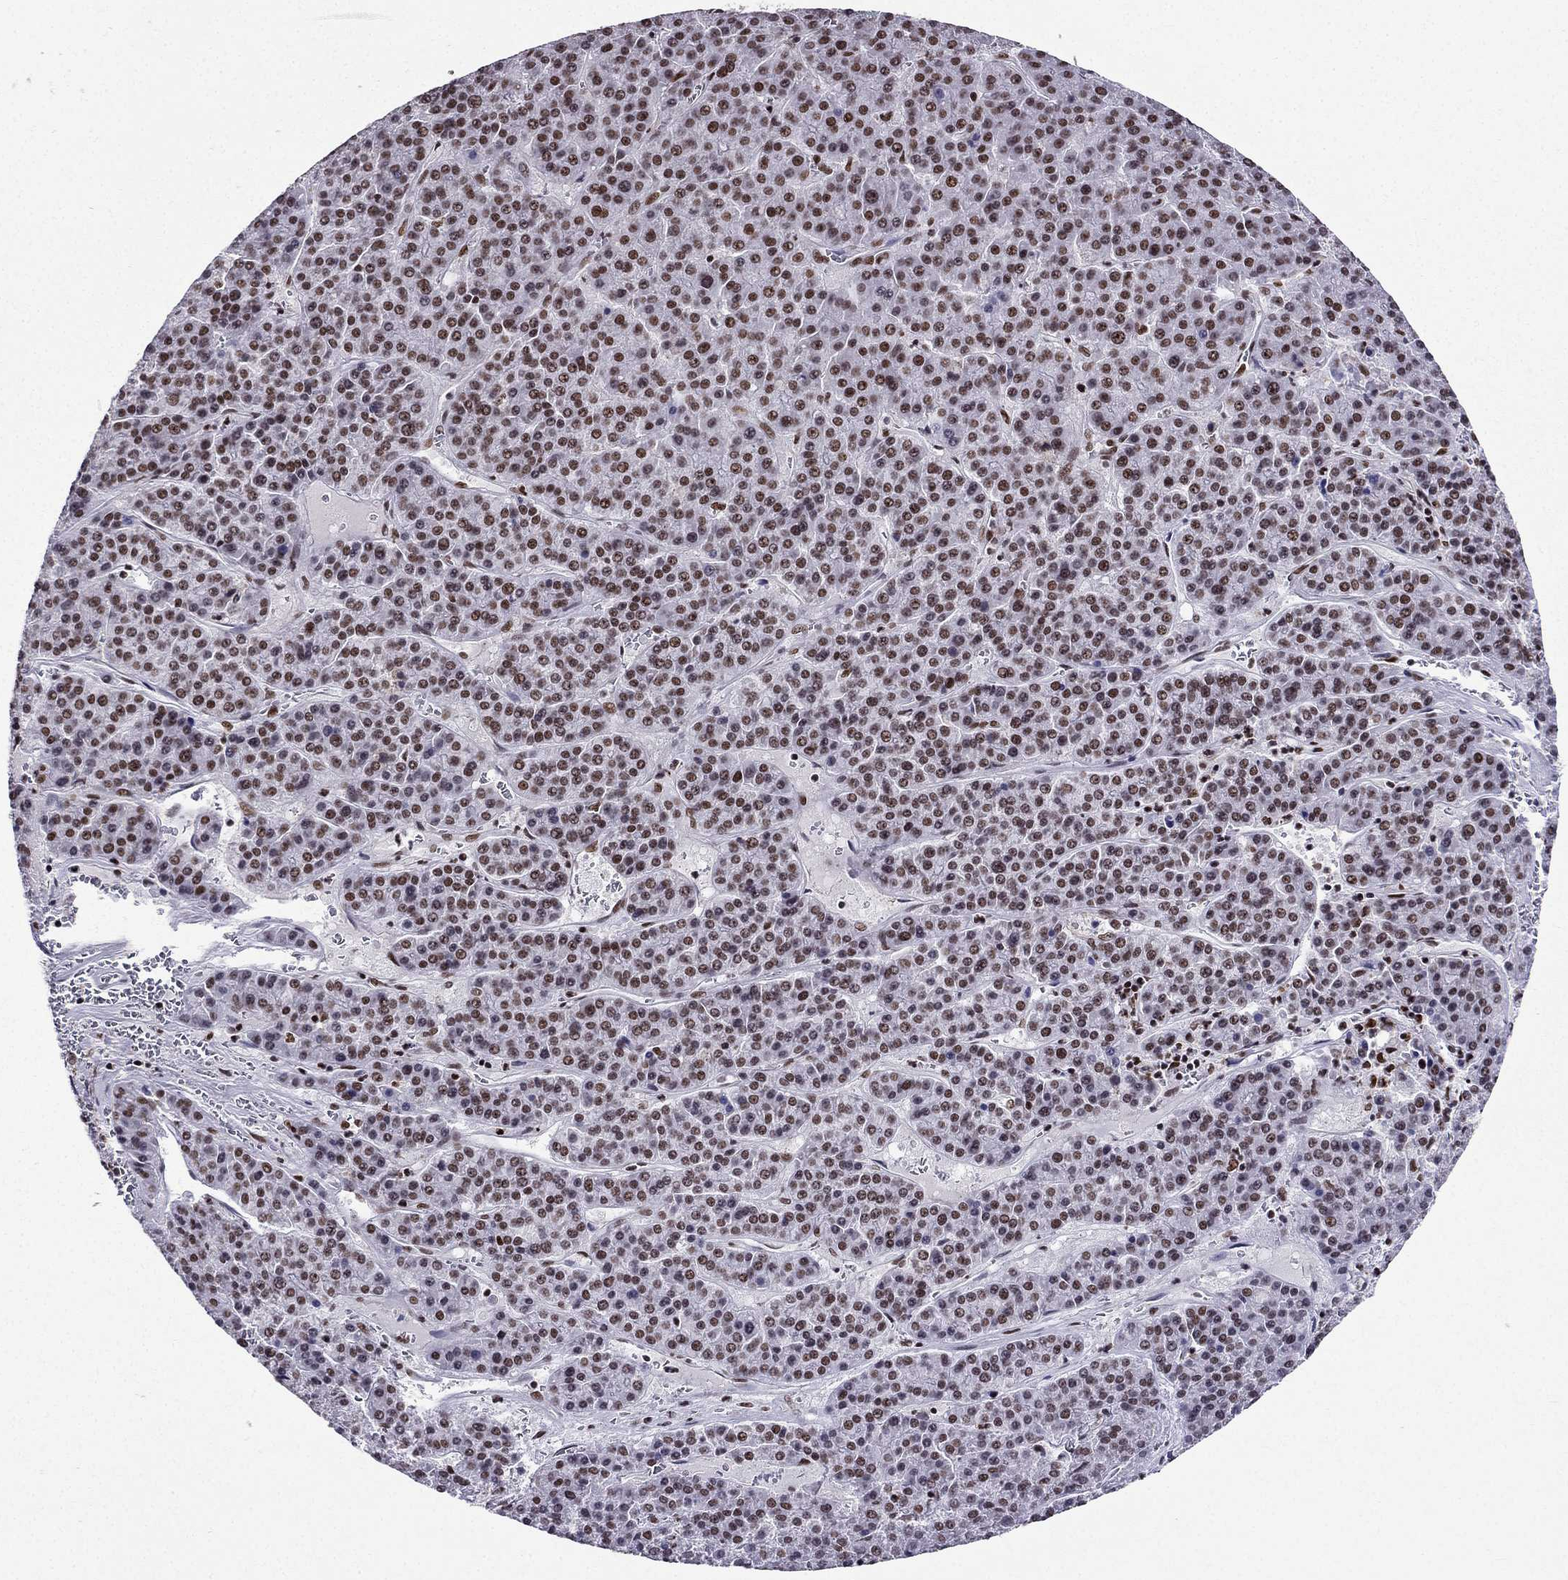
{"staining": {"intensity": "moderate", "quantity": "25%-75%", "location": "nuclear"}, "tissue": "liver cancer", "cell_type": "Tumor cells", "image_type": "cancer", "snomed": [{"axis": "morphology", "description": "Carcinoma, Hepatocellular, NOS"}, {"axis": "topography", "description": "Liver"}], "caption": "Immunohistochemical staining of liver cancer displays moderate nuclear protein expression in approximately 25%-75% of tumor cells. (IHC, brightfield microscopy, high magnification).", "gene": "ZNF420", "patient": {"sex": "female", "age": 58}}